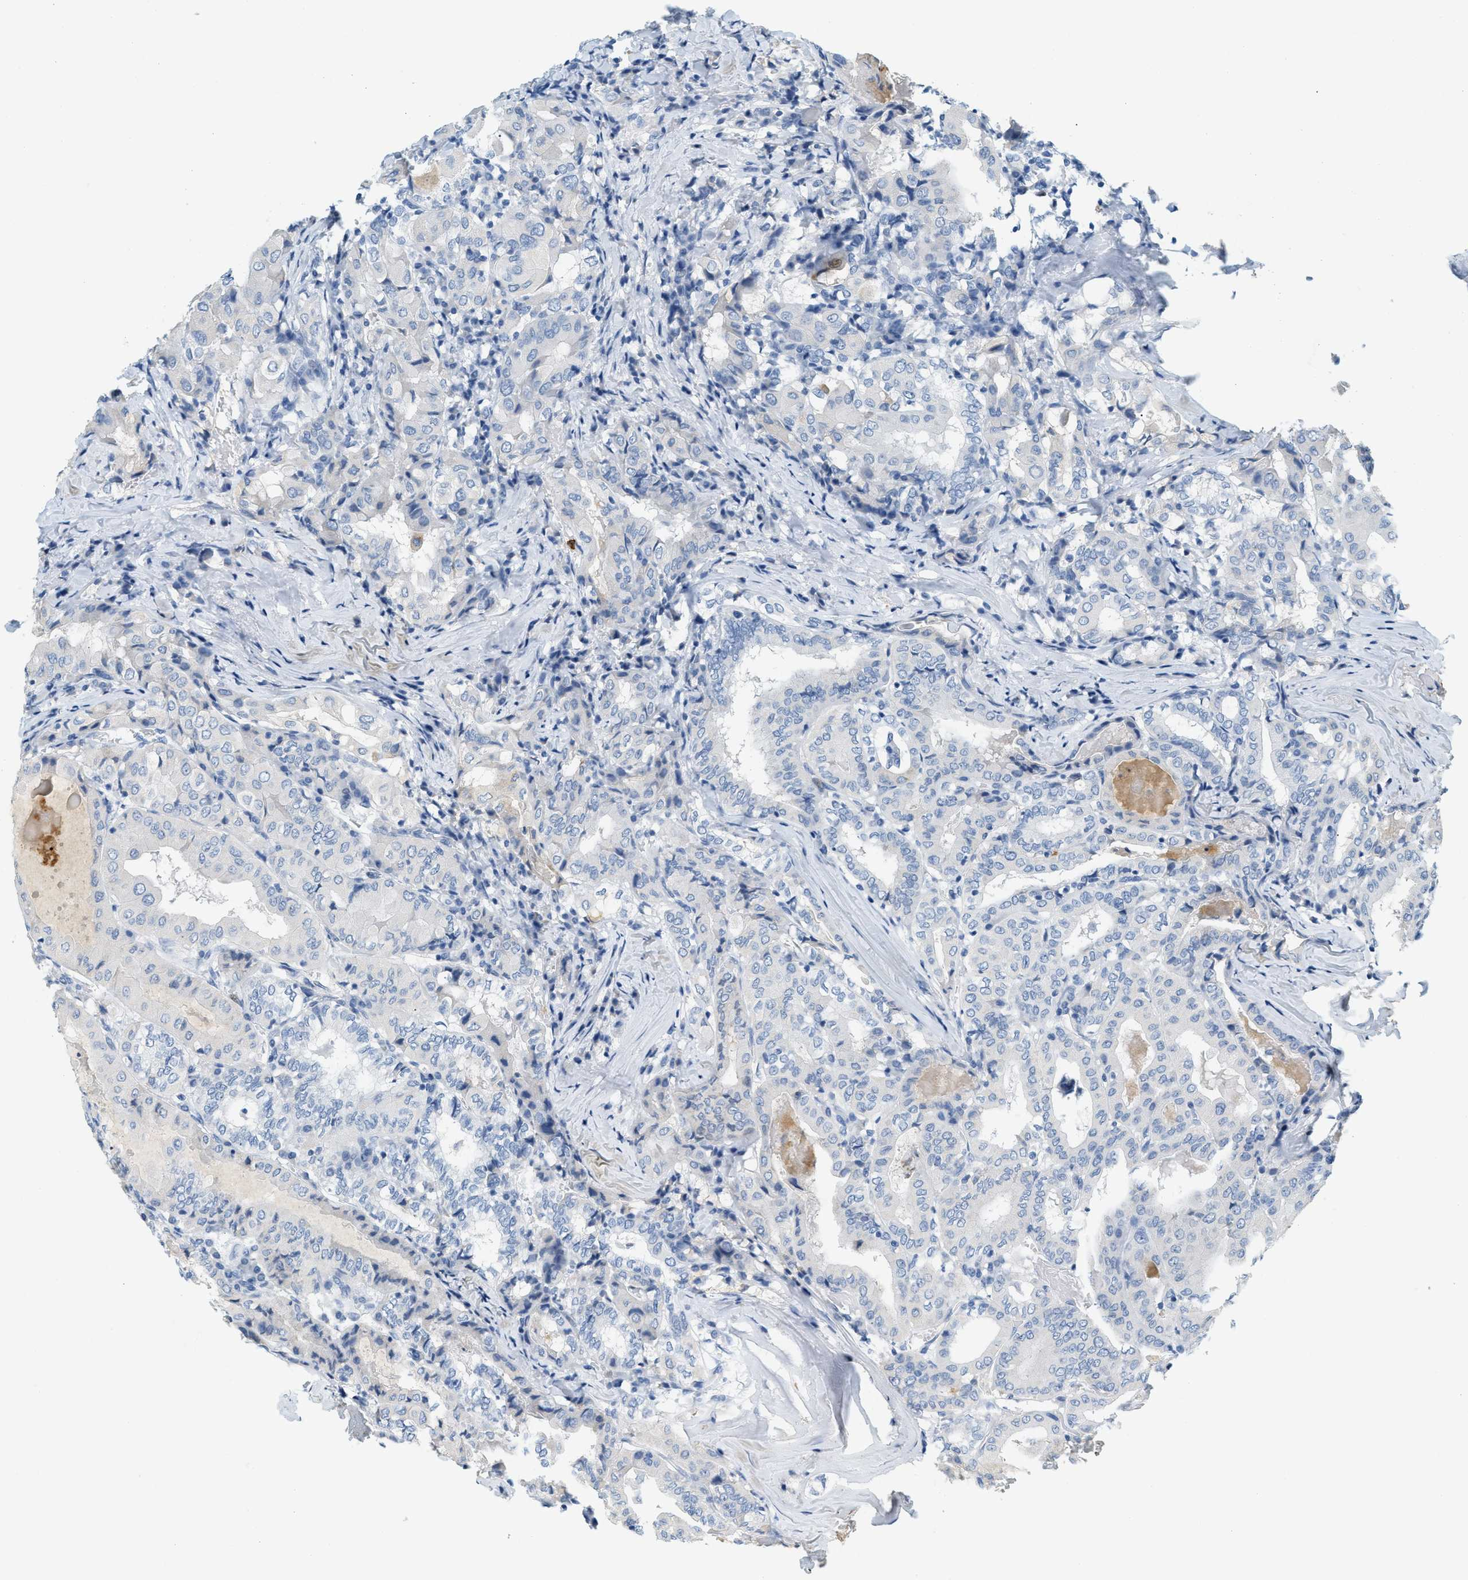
{"staining": {"intensity": "negative", "quantity": "none", "location": "none"}, "tissue": "thyroid cancer", "cell_type": "Tumor cells", "image_type": "cancer", "snomed": [{"axis": "morphology", "description": "Papillary adenocarcinoma, NOS"}, {"axis": "topography", "description": "Thyroid gland"}], "caption": "Immunohistochemical staining of human papillary adenocarcinoma (thyroid) shows no significant staining in tumor cells.", "gene": "LCN2", "patient": {"sex": "female", "age": 42}}